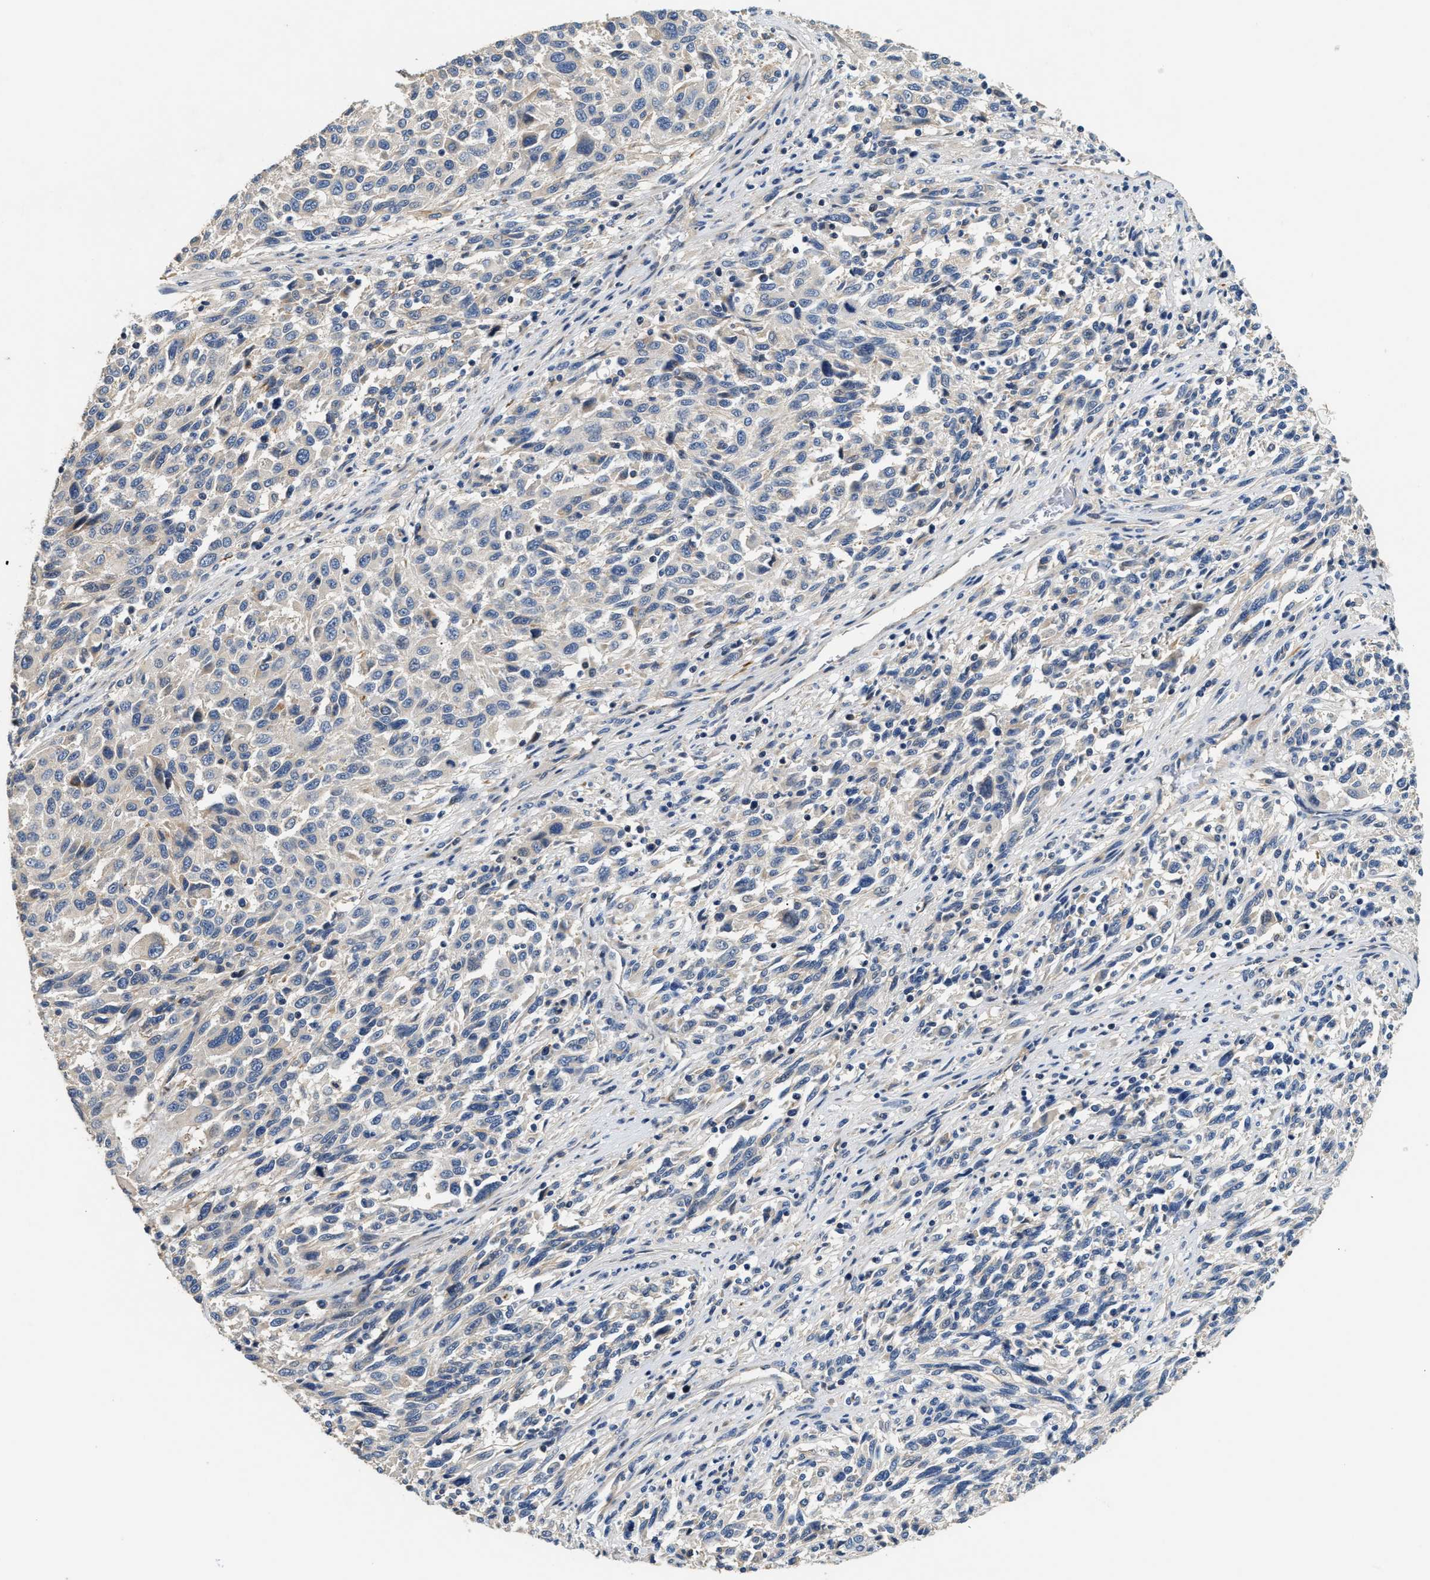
{"staining": {"intensity": "negative", "quantity": "none", "location": "none"}, "tissue": "melanoma", "cell_type": "Tumor cells", "image_type": "cancer", "snomed": [{"axis": "morphology", "description": "Malignant melanoma, Metastatic site"}, {"axis": "topography", "description": "Lymph node"}], "caption": "Tumor cells are negative for protein expression in human melanoma.", "gene": "IL17RC", "patient": {"sex": "male", "age": 61}}